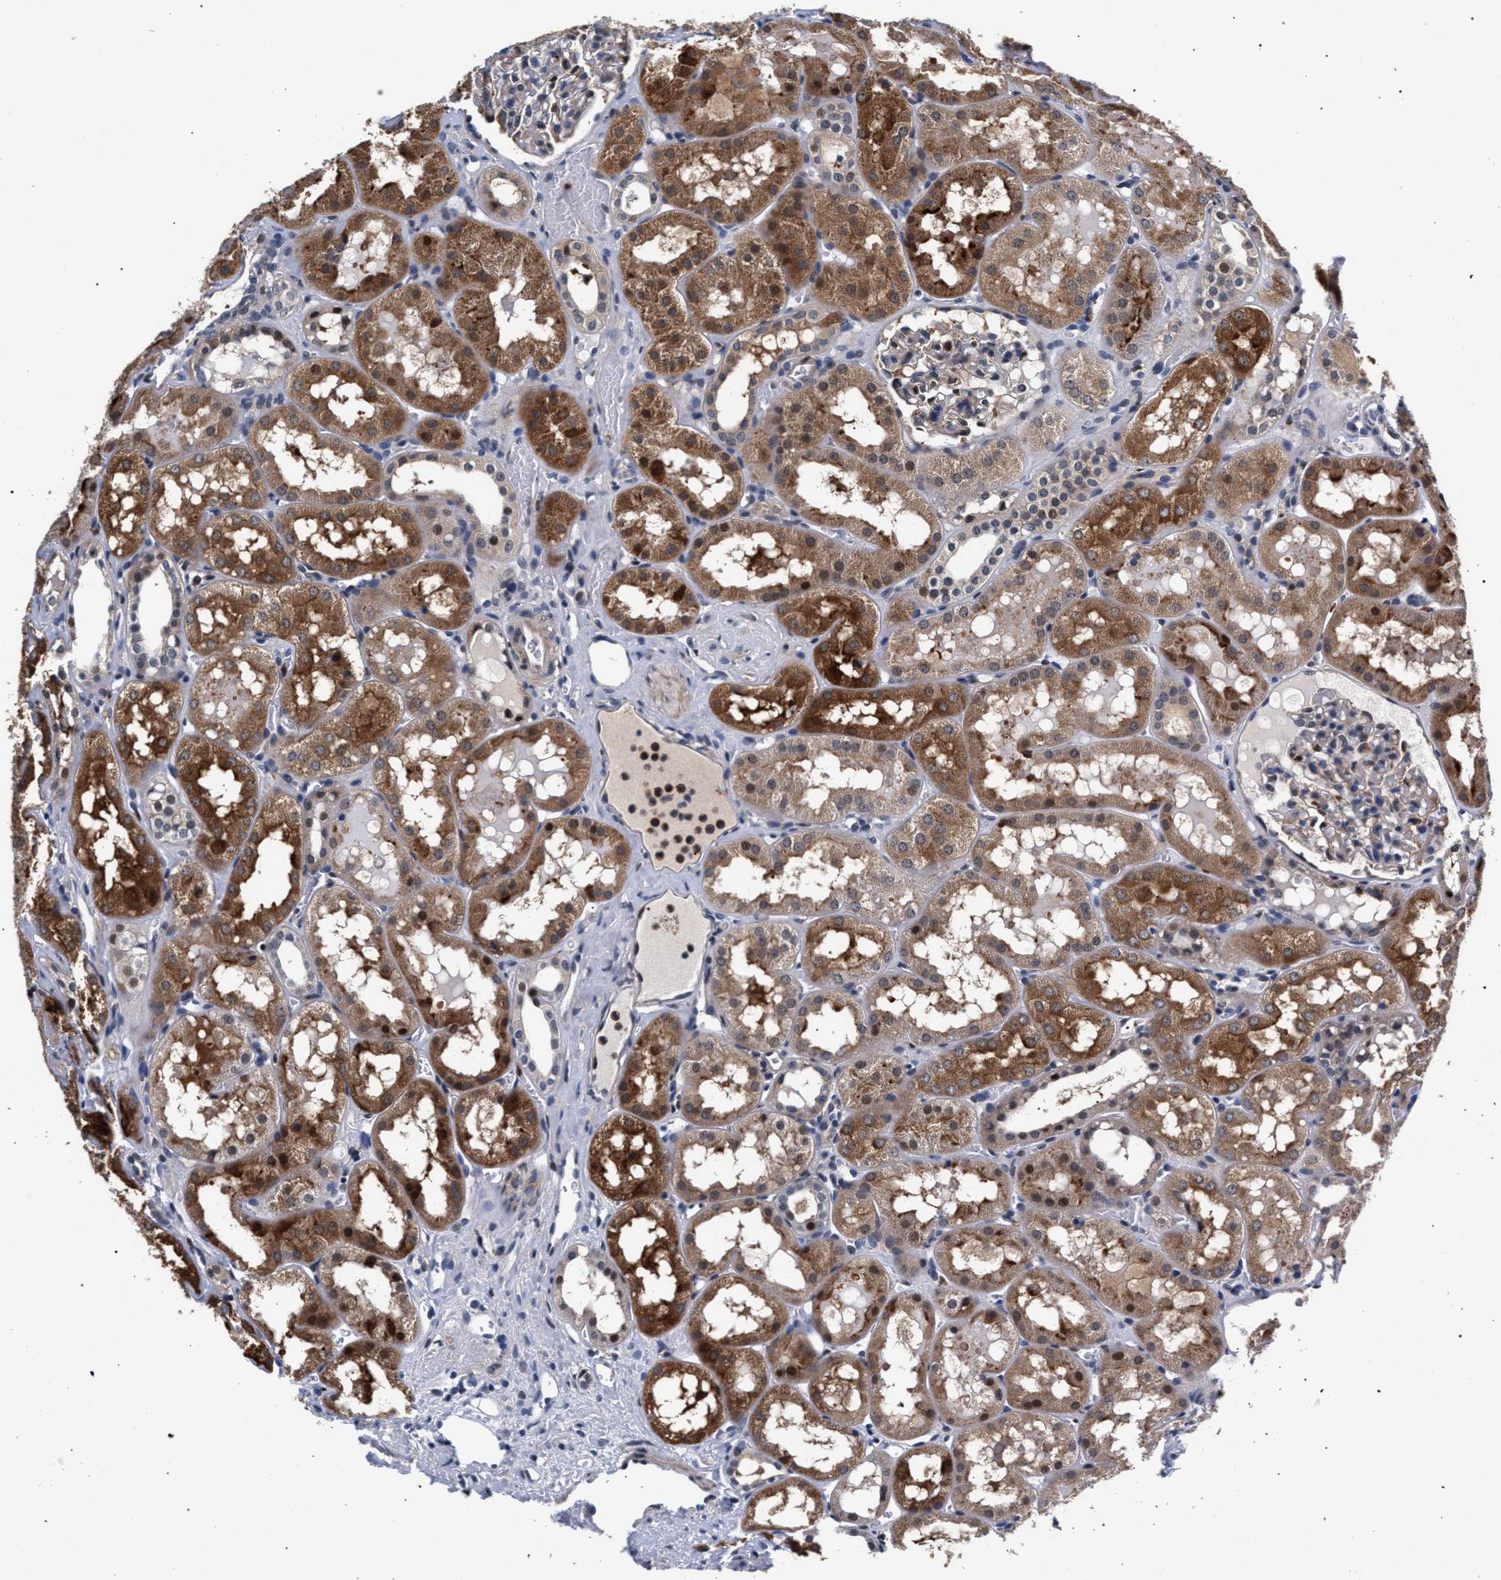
{"staining": {"intensity": "weak", "quantity": "<25%", "location": "cytoplasmic/membranous"}, "tissue": "kidney", "cell_type": "Cells in glomeruli", "image_type": "normal", "snomed": [{"axis": "morphology", "description": "Normal tissue, NOS"}, {"axis": "topography", "description": "Kidney"}, {"axis": "topography", "description": "Urinary bladder"}], "caption": "Photomicrograph shows no protein expression in cells in glomeruli of benign kidney.", "gene": "ZNF462", "patient": {"sex": "male", "age": 16}}